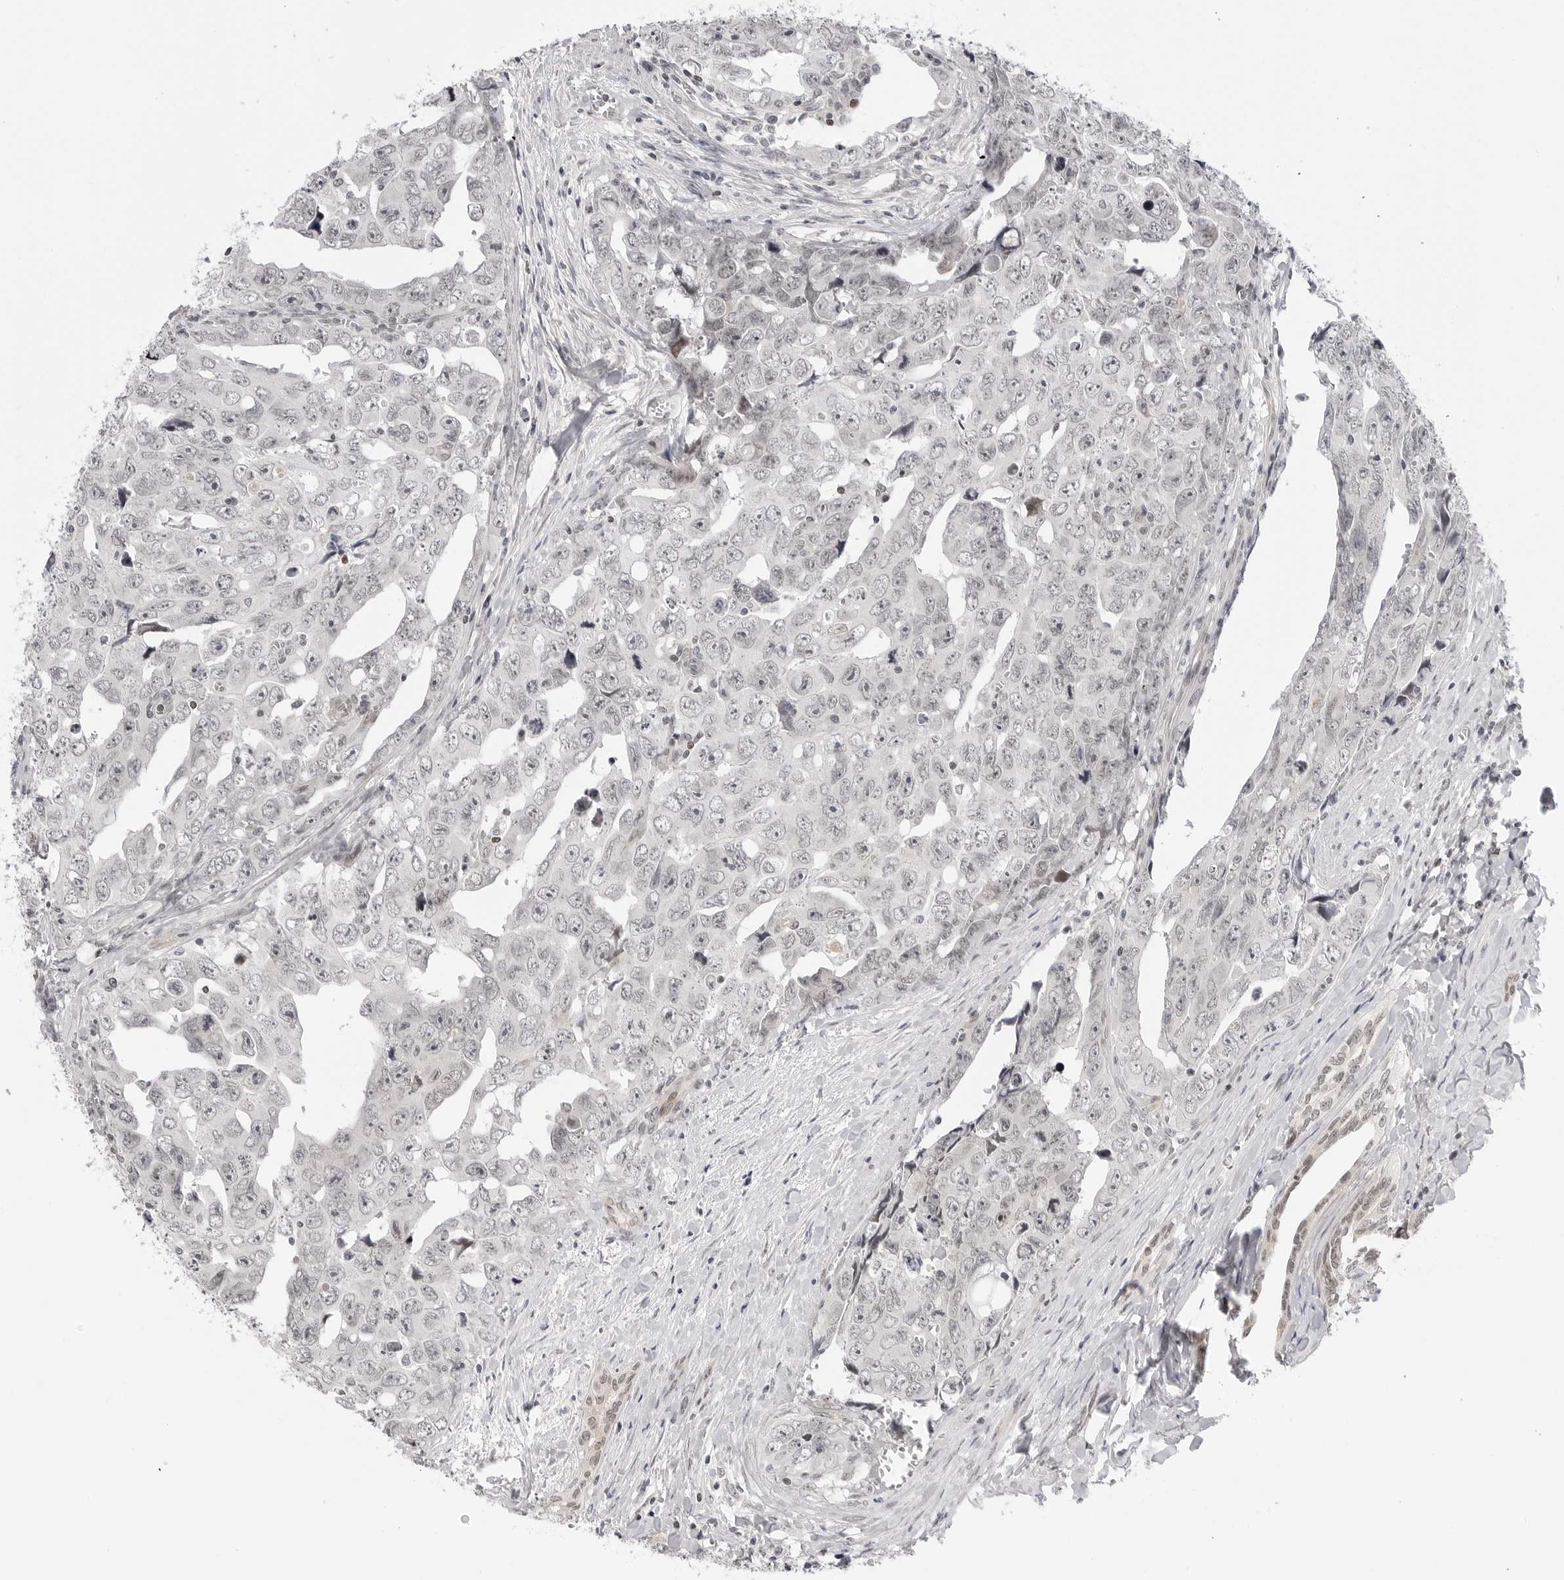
{"staining": {"intensity": "negative", "quantity": "none", "location": "none"}, "tissue": "testis cancer", "cell_type": "Tumor cells", "image_type": "cancer", "snomed": [{"axis": "morphology", "description": "Carcinoma, Embryonal, NOS"}, {"axis": "topography", "description": "Testis"}], "caption": "Immunohistochemical staining of testis cancer displays no significant expression in tumor cells. (Brightfield microscopy of DAB (3,3'-diaminobenzidine) immunohistochemistry (IHC) at high magnification).", "gene": "C8orf33", "patient": {"sex": "male", "age": 28}}